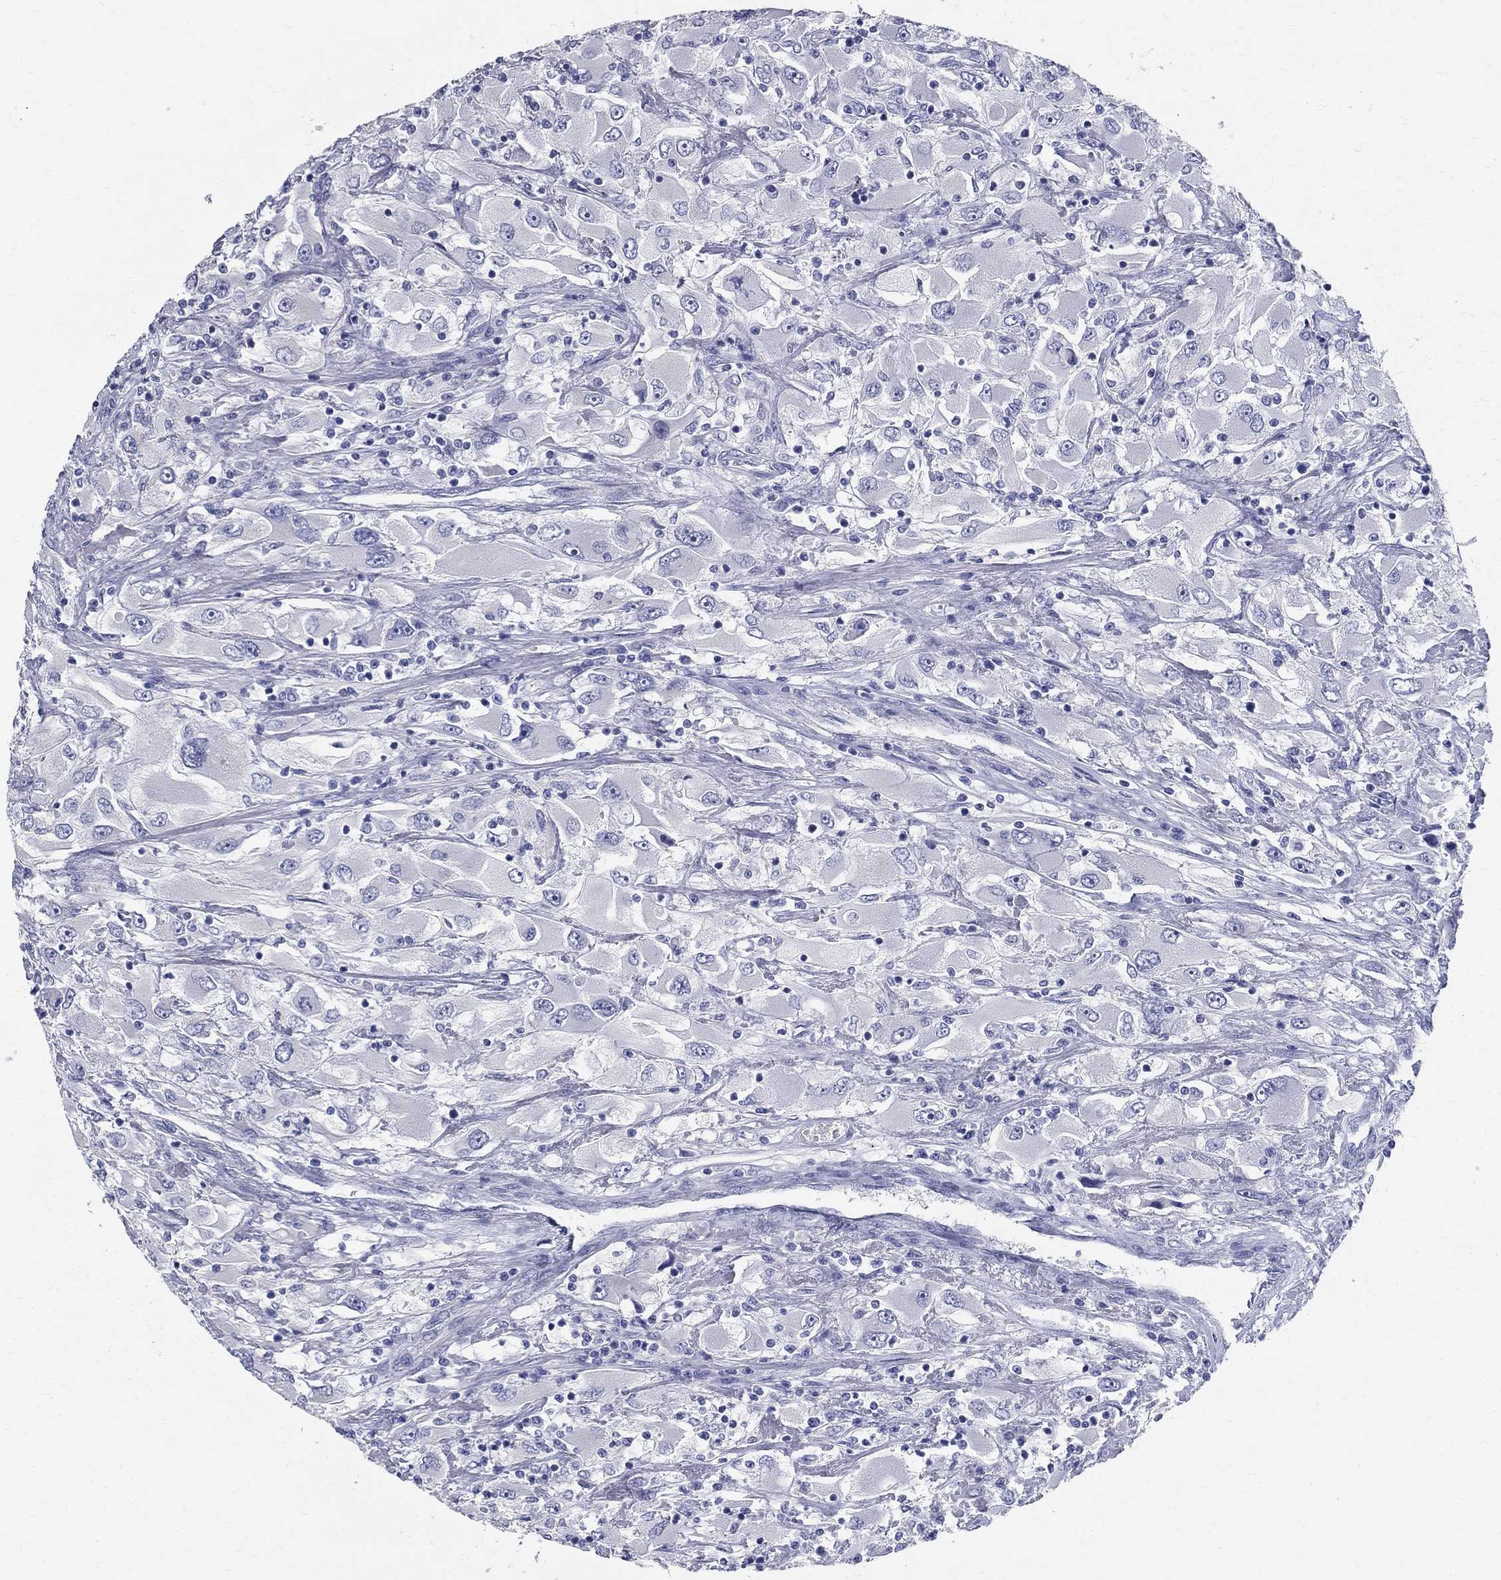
{"staining": {"intensity": "negative", "quantity": "none", "location": "none"}, "tissue": "renal cancer", "cell_type": "Tumor cells", "image_type": "cancer", "snomed": [{"axis": "morphology", "description": "Adenocarcinoma, NOS"}, {"axis": "topography", "description": "Kidney"}], "caption": "Image shows no protein positivity in tumor cells of renal cancer (adenocarcinoma) tissue. (Stains: DAB IHC with hematoxylin counter stain, Microscopy: brightfield microscopy at high magnification).", "gene": "TGM4", "patient": {"sex": "female", "age": 52}}